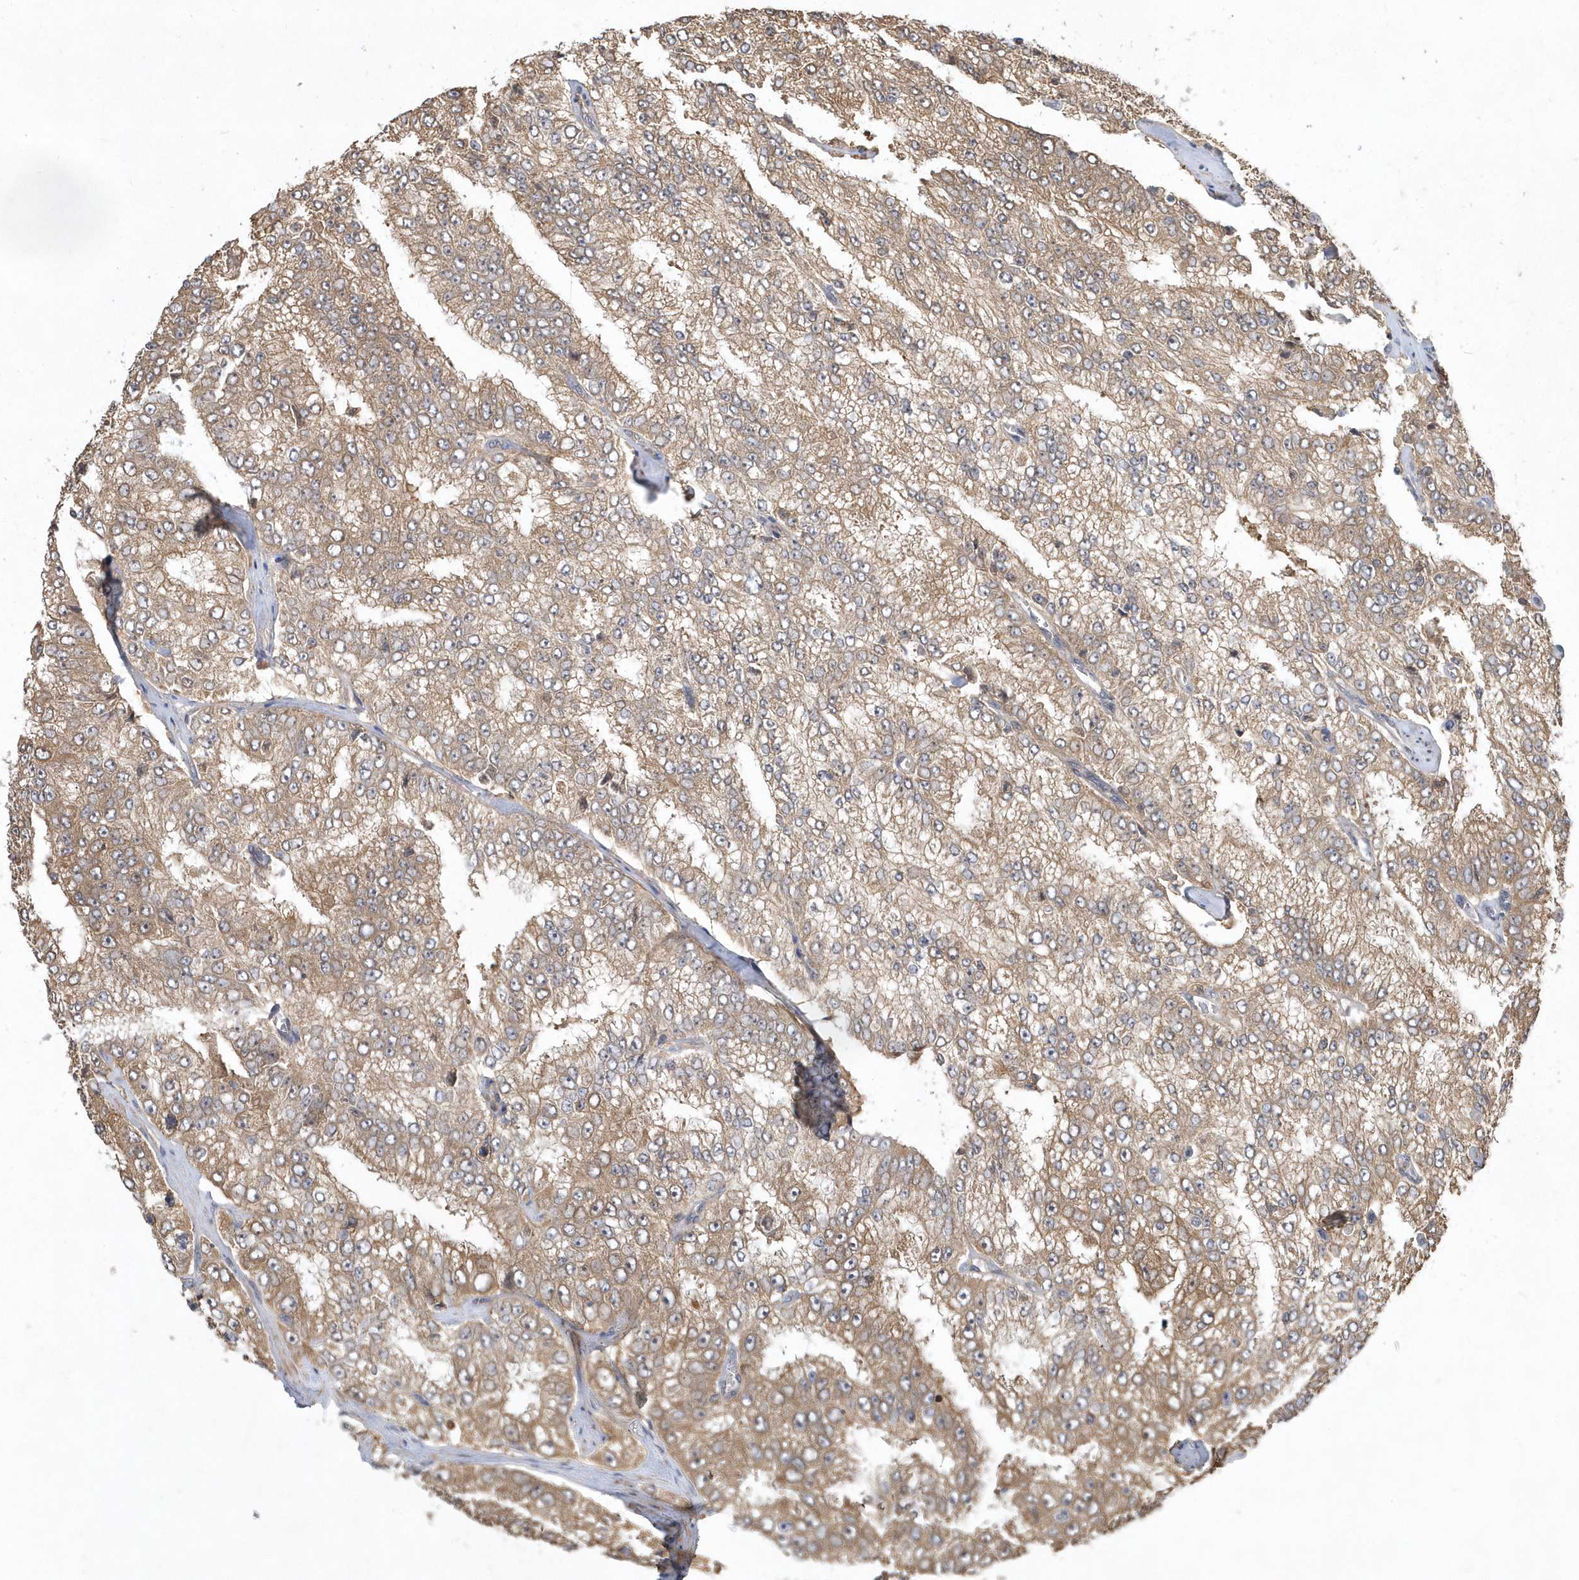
{"staining": {"intensity": "moderate", "quantity": ">75%", "location": "cytoplasmic/membranous"}, "tissue": "prostate cancer", "cell_type": "Tumor cells", "image_type": "cancer", "snomed": [{"axis": "morphology", "description": "Adenocarcinoma, High grade"}, {"axis": "topography", "description": "Prostate"}], "caption": "Human prostate cancer (high-grade adenocarcinoma) stained with a protein marker reveals moderate staining in tumor cells.", "gene": "GFM2", "patient": {"sex": "male", "age": 58}}